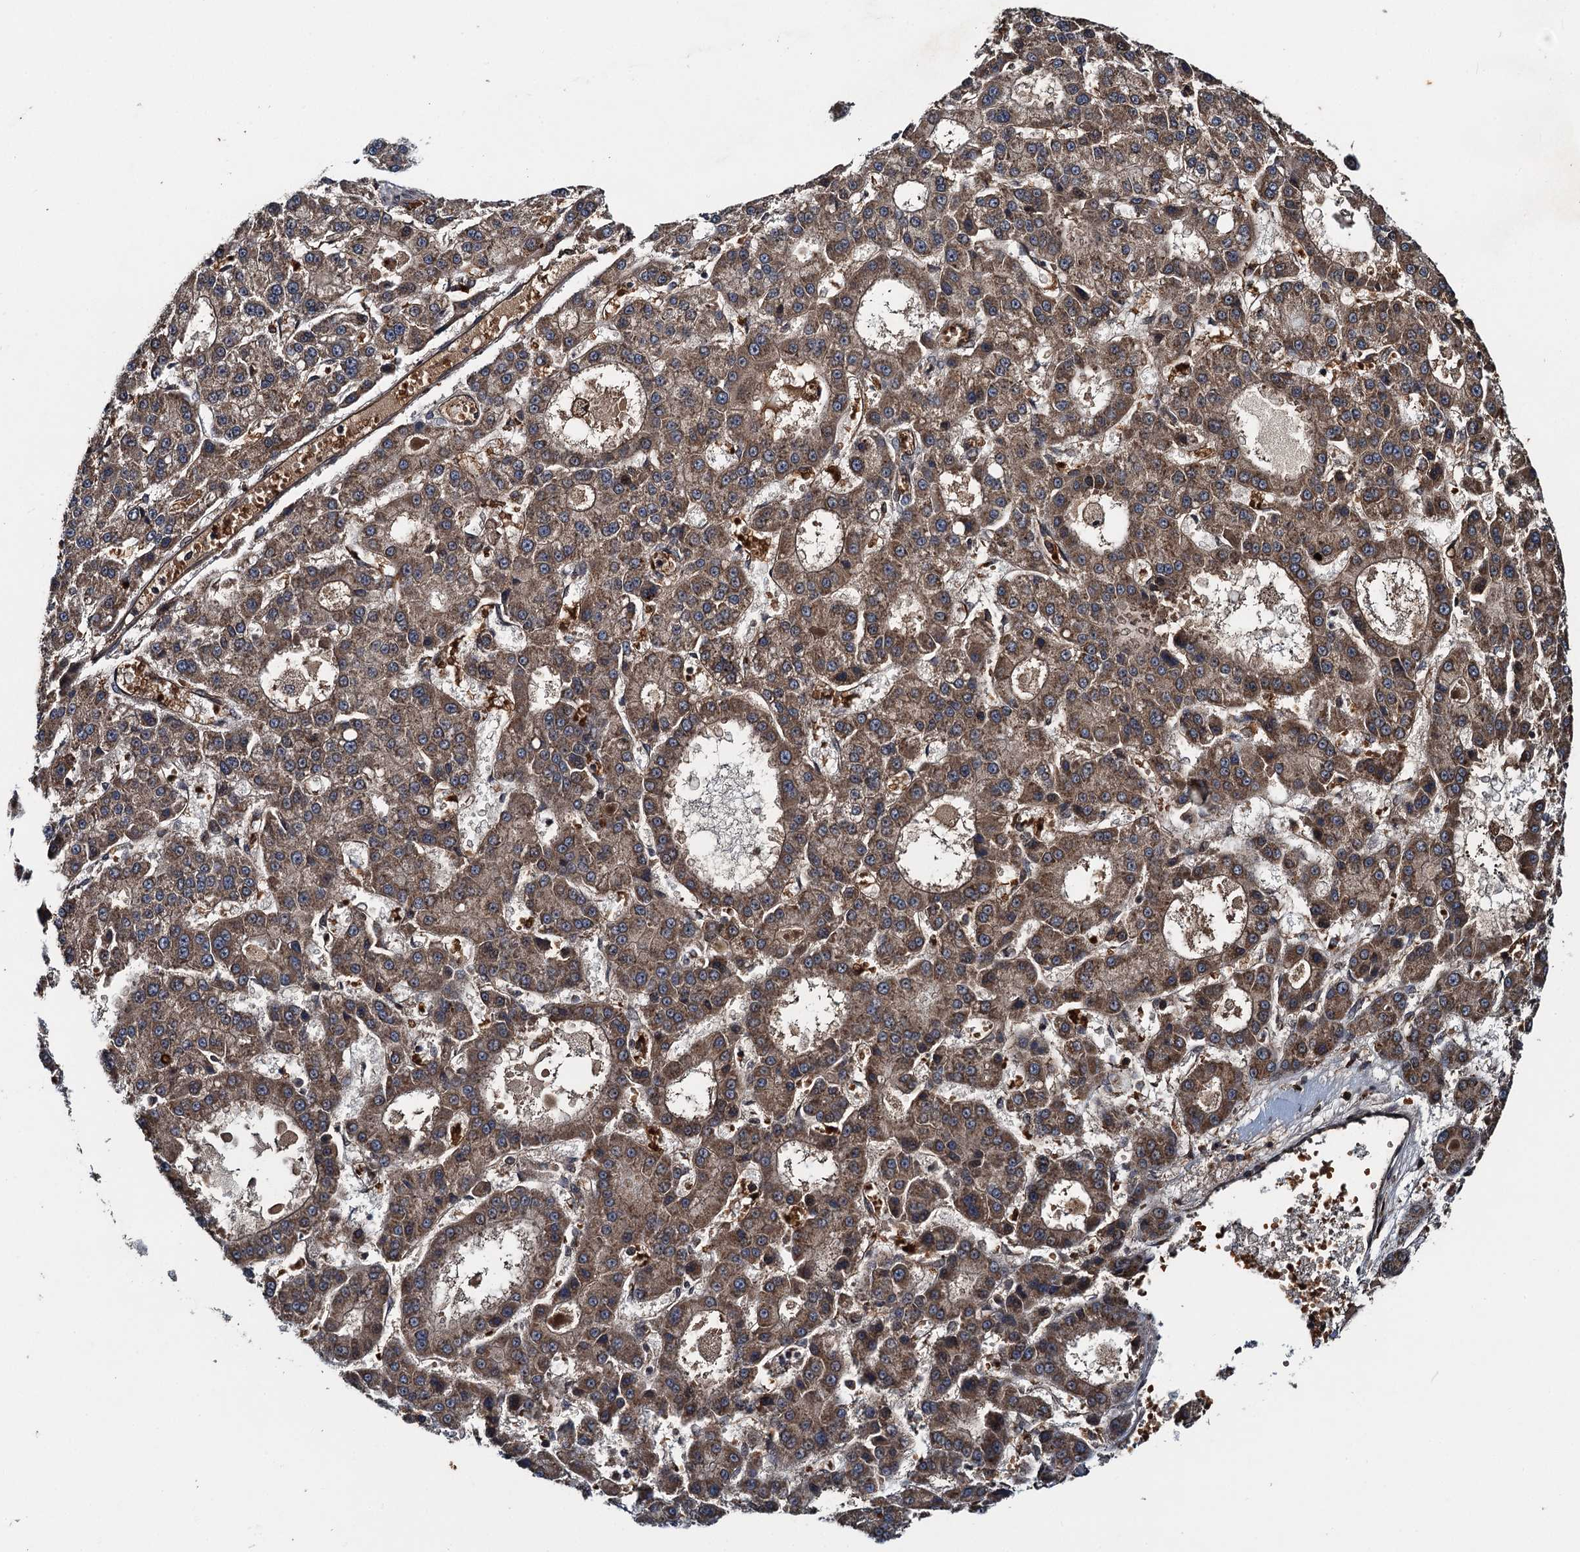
{"staining": {"intensity": "moderate", "quantity": ">75%", "location": "cytoplasmic/membranous"}, "tissue": "liver cancer", "cell_type": "Tumor cells", "image_type": "cancer", "snomed": [{"axis": "morphology", "description": "Carcinoma, Hepatocellular, NOS"}, {"axis": "topography", "description": "Liver"}], "caption": "This histopathology image exhibits IHC staining of human hepatocellular carcinoma (liver), with medium moderate cytoplasmic/membranous expression in approximately >75% of tumor cells.", "gene": "SNX32", "patient": {"sex": "male", "age": 70}}